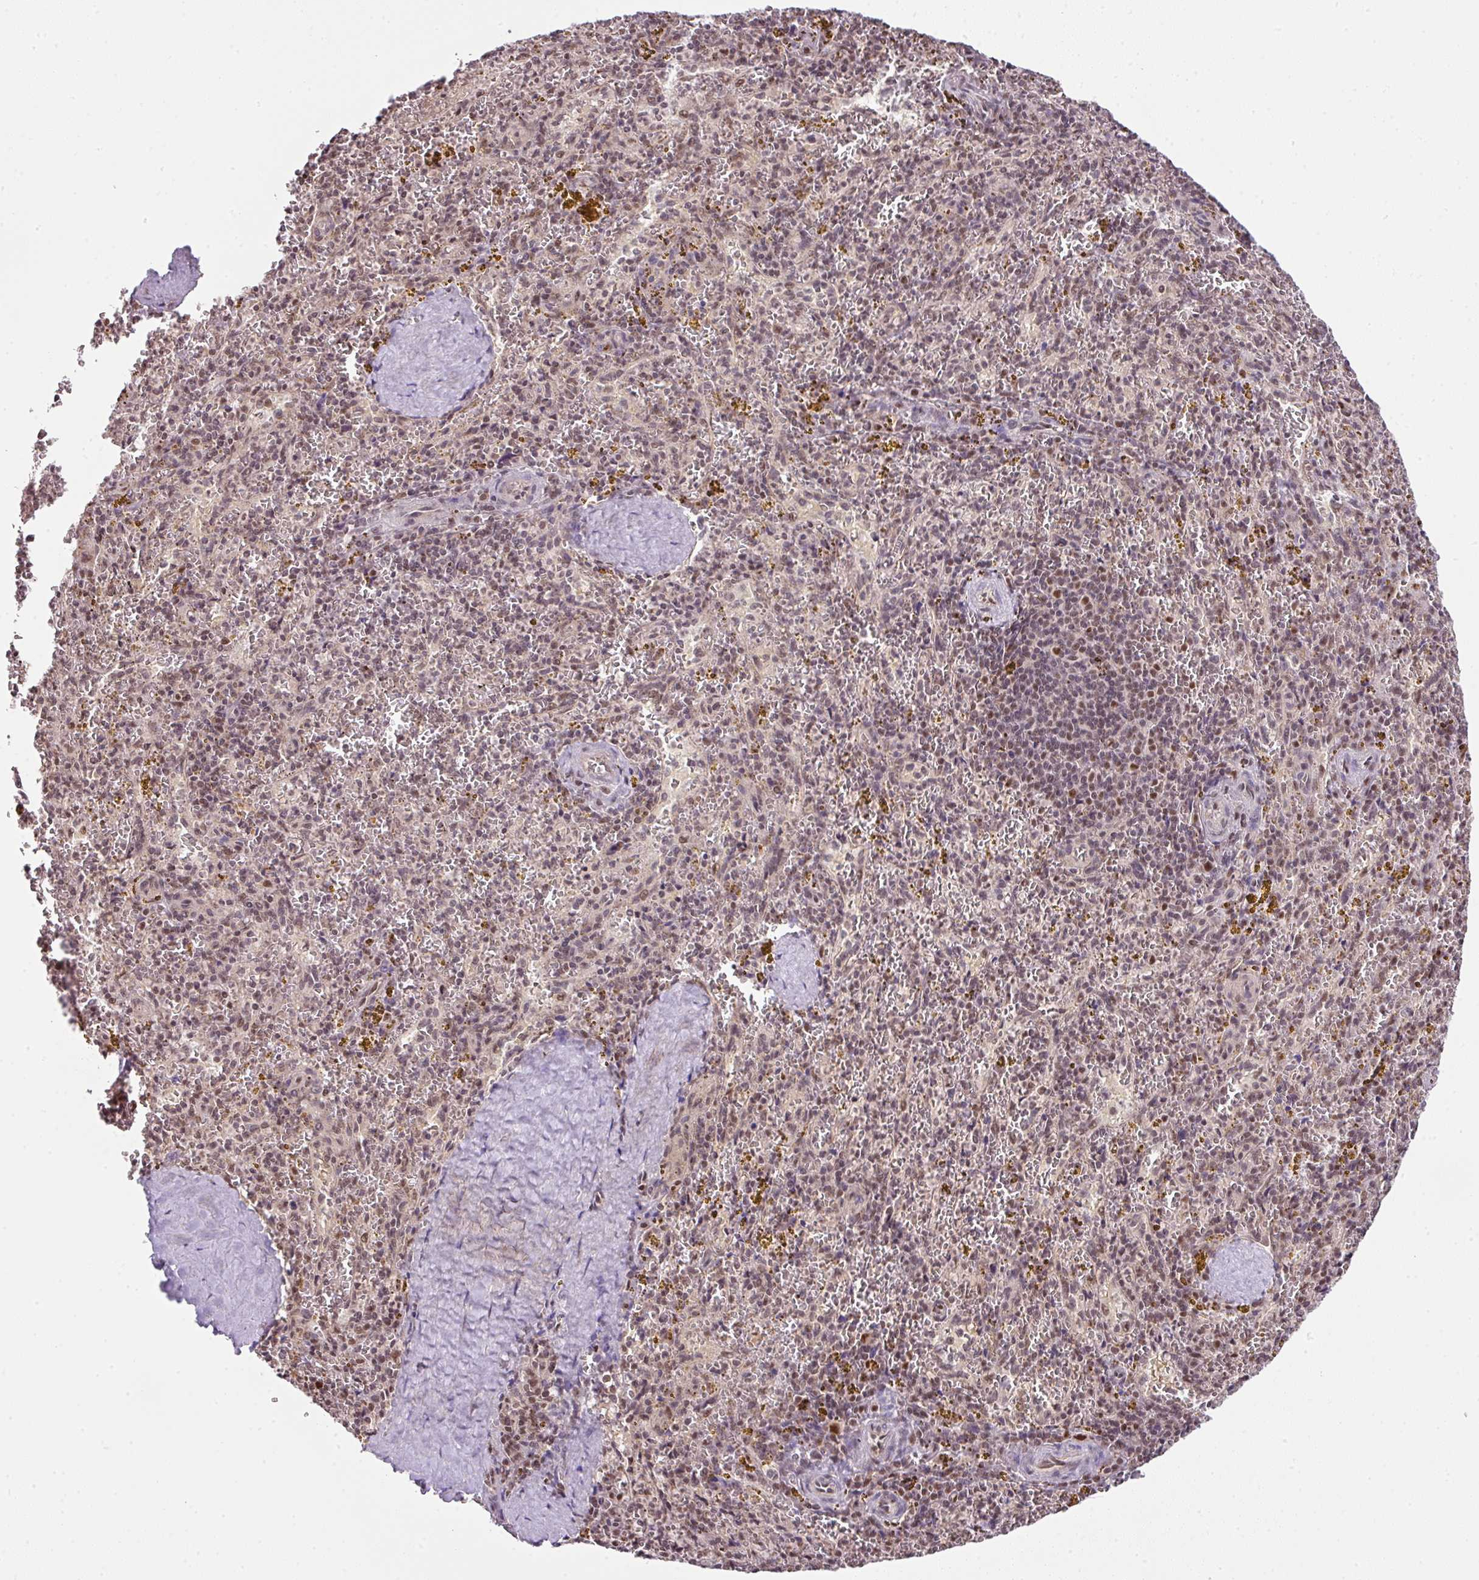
{"staining": {"intensity": "weak", "quantity": "25%-75%", "location": "nuclear"}, "tissue": "spleen", "cell_type": "Cells in red pulp", "image_type": "normal", "snomed": [{"axis": "morphology", "description": "Normal tissue, NOS"}, {"axis": "topography", "description": "Spleen"}], "caption": "Immunohistochemical staining of benign spleen exhibits low levels of weak nuclear positivity in about 25%-75% of cells in red pulp.", "gene": "PLK1", "patient": {"sex": "male", "age": 57}}